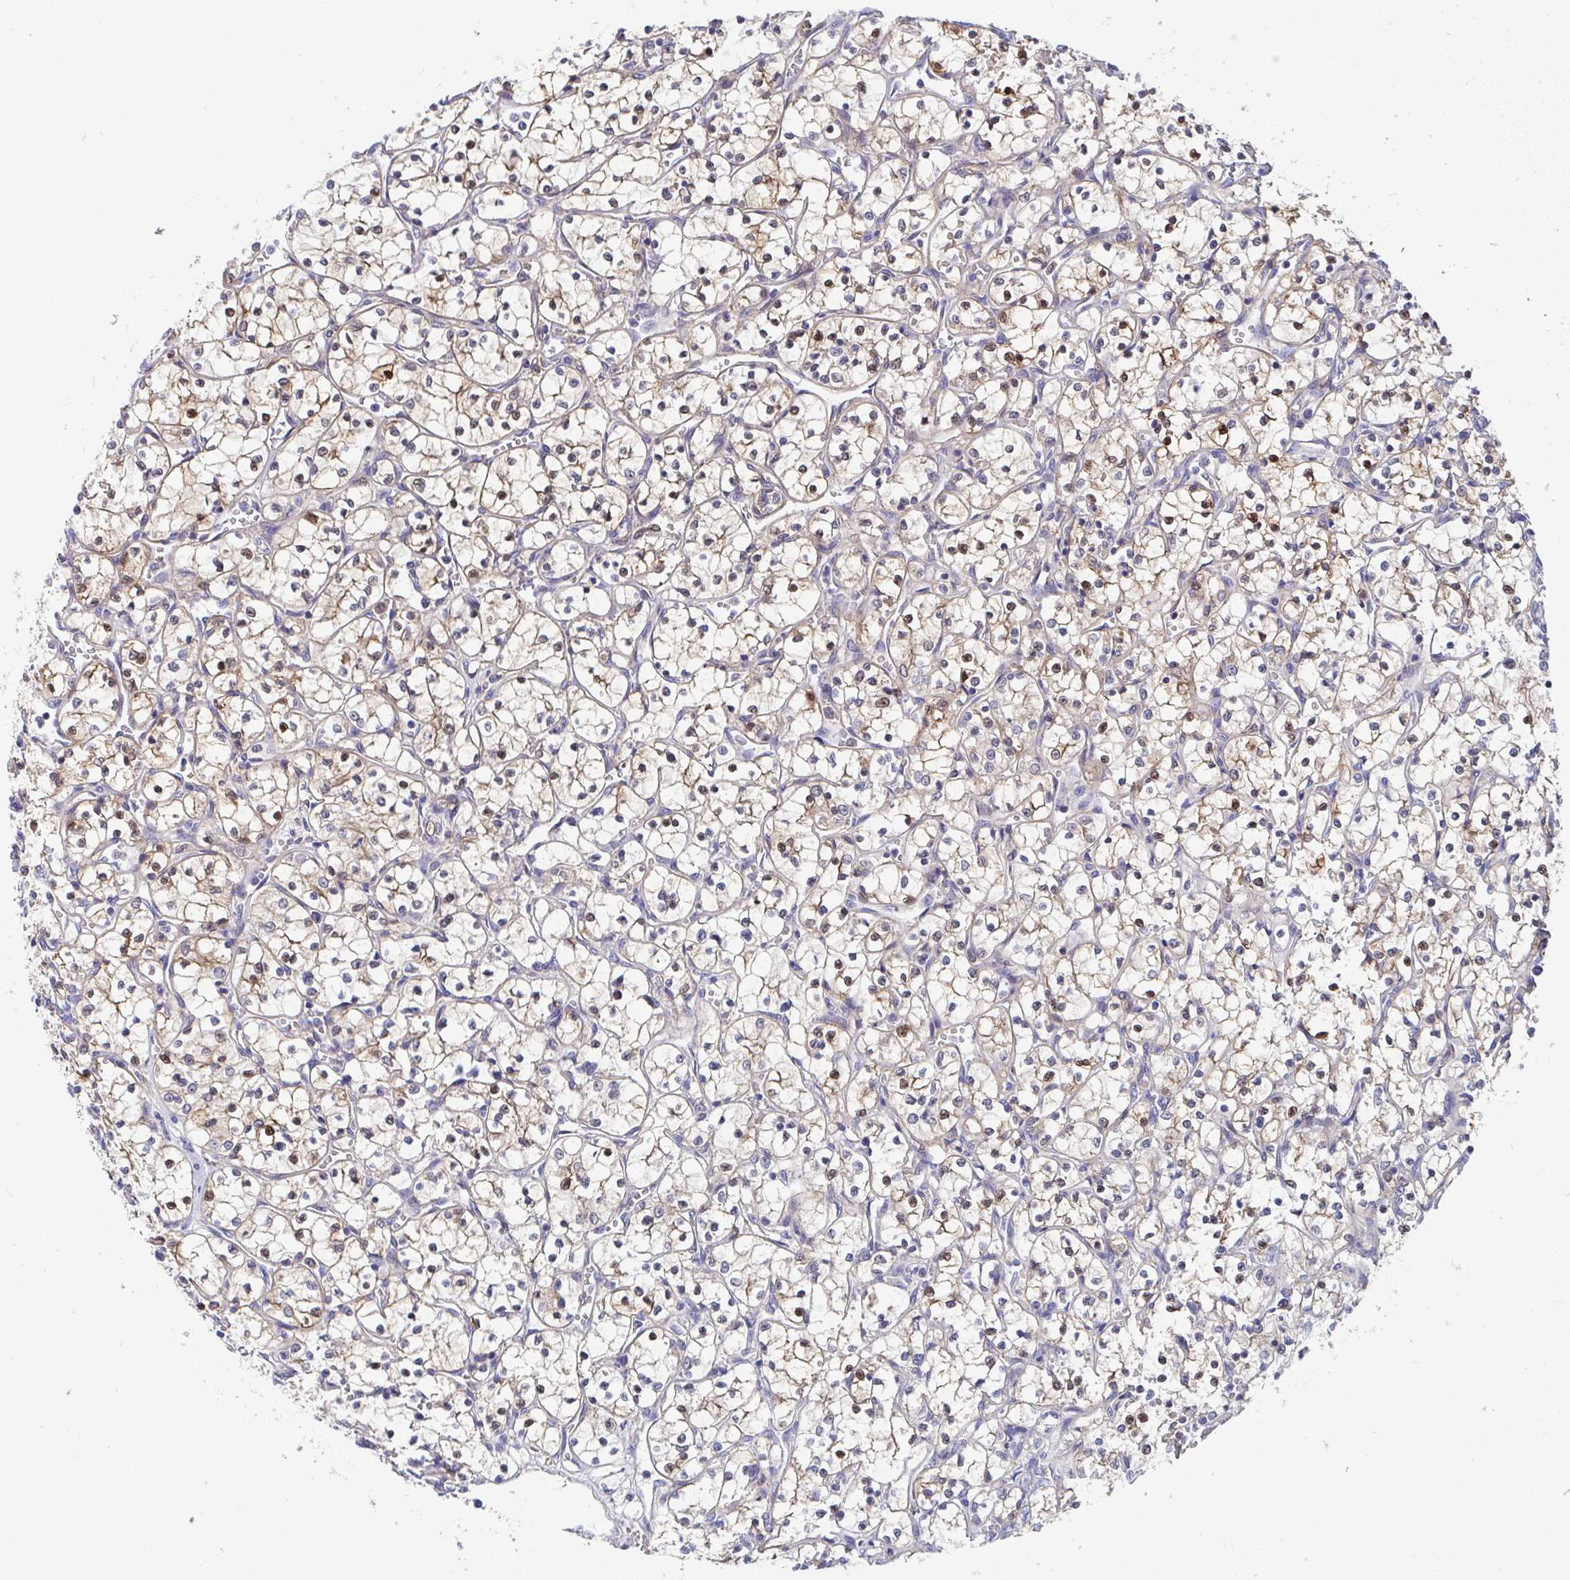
{"staining": {"intensity": "strong", "quantity": "25%-75%", "location": "nuclear"}, "tissue": "renal cancer", "cell_type": "Tumor cells", "image_type": "cancer", "snomed": [{"axis": "morphology", "description": "Adenocarcinoma, NOS"}, {"axis": "topography", "description": "Kidney"}], "caption": "Protein staining by IHC exhibits strong nuclear expression in approximately 25%-75% of tumor cells in renal cancer (adenocarcinoma).", "gene": "P2RX3", "patient": {"sex": "female", "age": 69}}